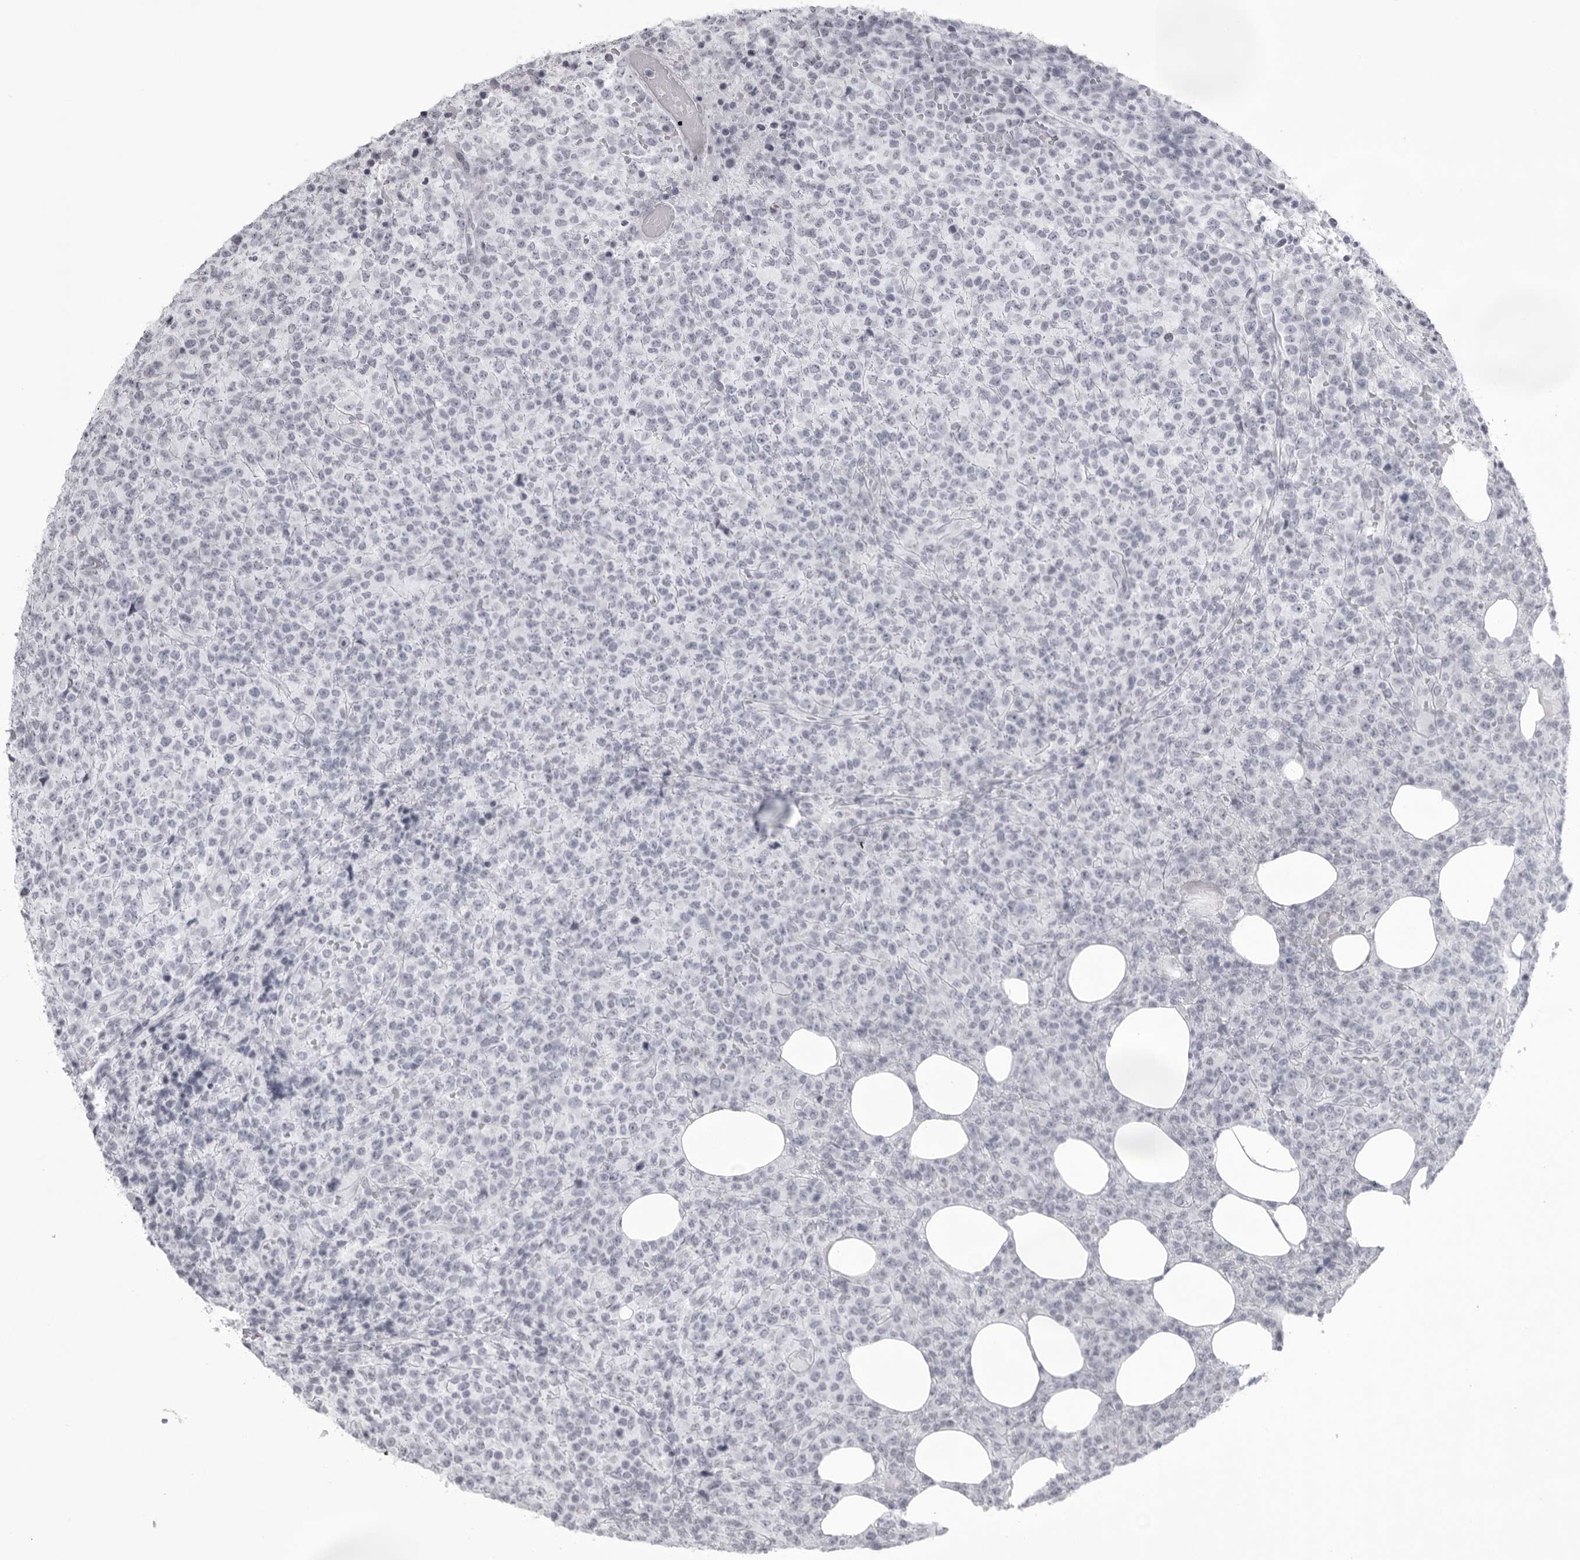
{"staining": {"intensity": "negative", "quantity": "none", "location": "none"}, "tissue": "lymphoma", "cell_type": "Tumor cells", "image_type": "cancer", "snomed": [{"axis": "morphology", "description": "Malignant lymphoma, non-Hodgkin's type, High grade"}, {"axis": "topography", "description": "Lymph node"}], "caption": "Immunohistochemistry micrograph of human high-grade malignant lymphoma, non-Hodgkin's type stained for a protein (brown), which shows no staining in tumor cells.", "gene": "UROD", "patient": {"sex": "male", "age": 13}}